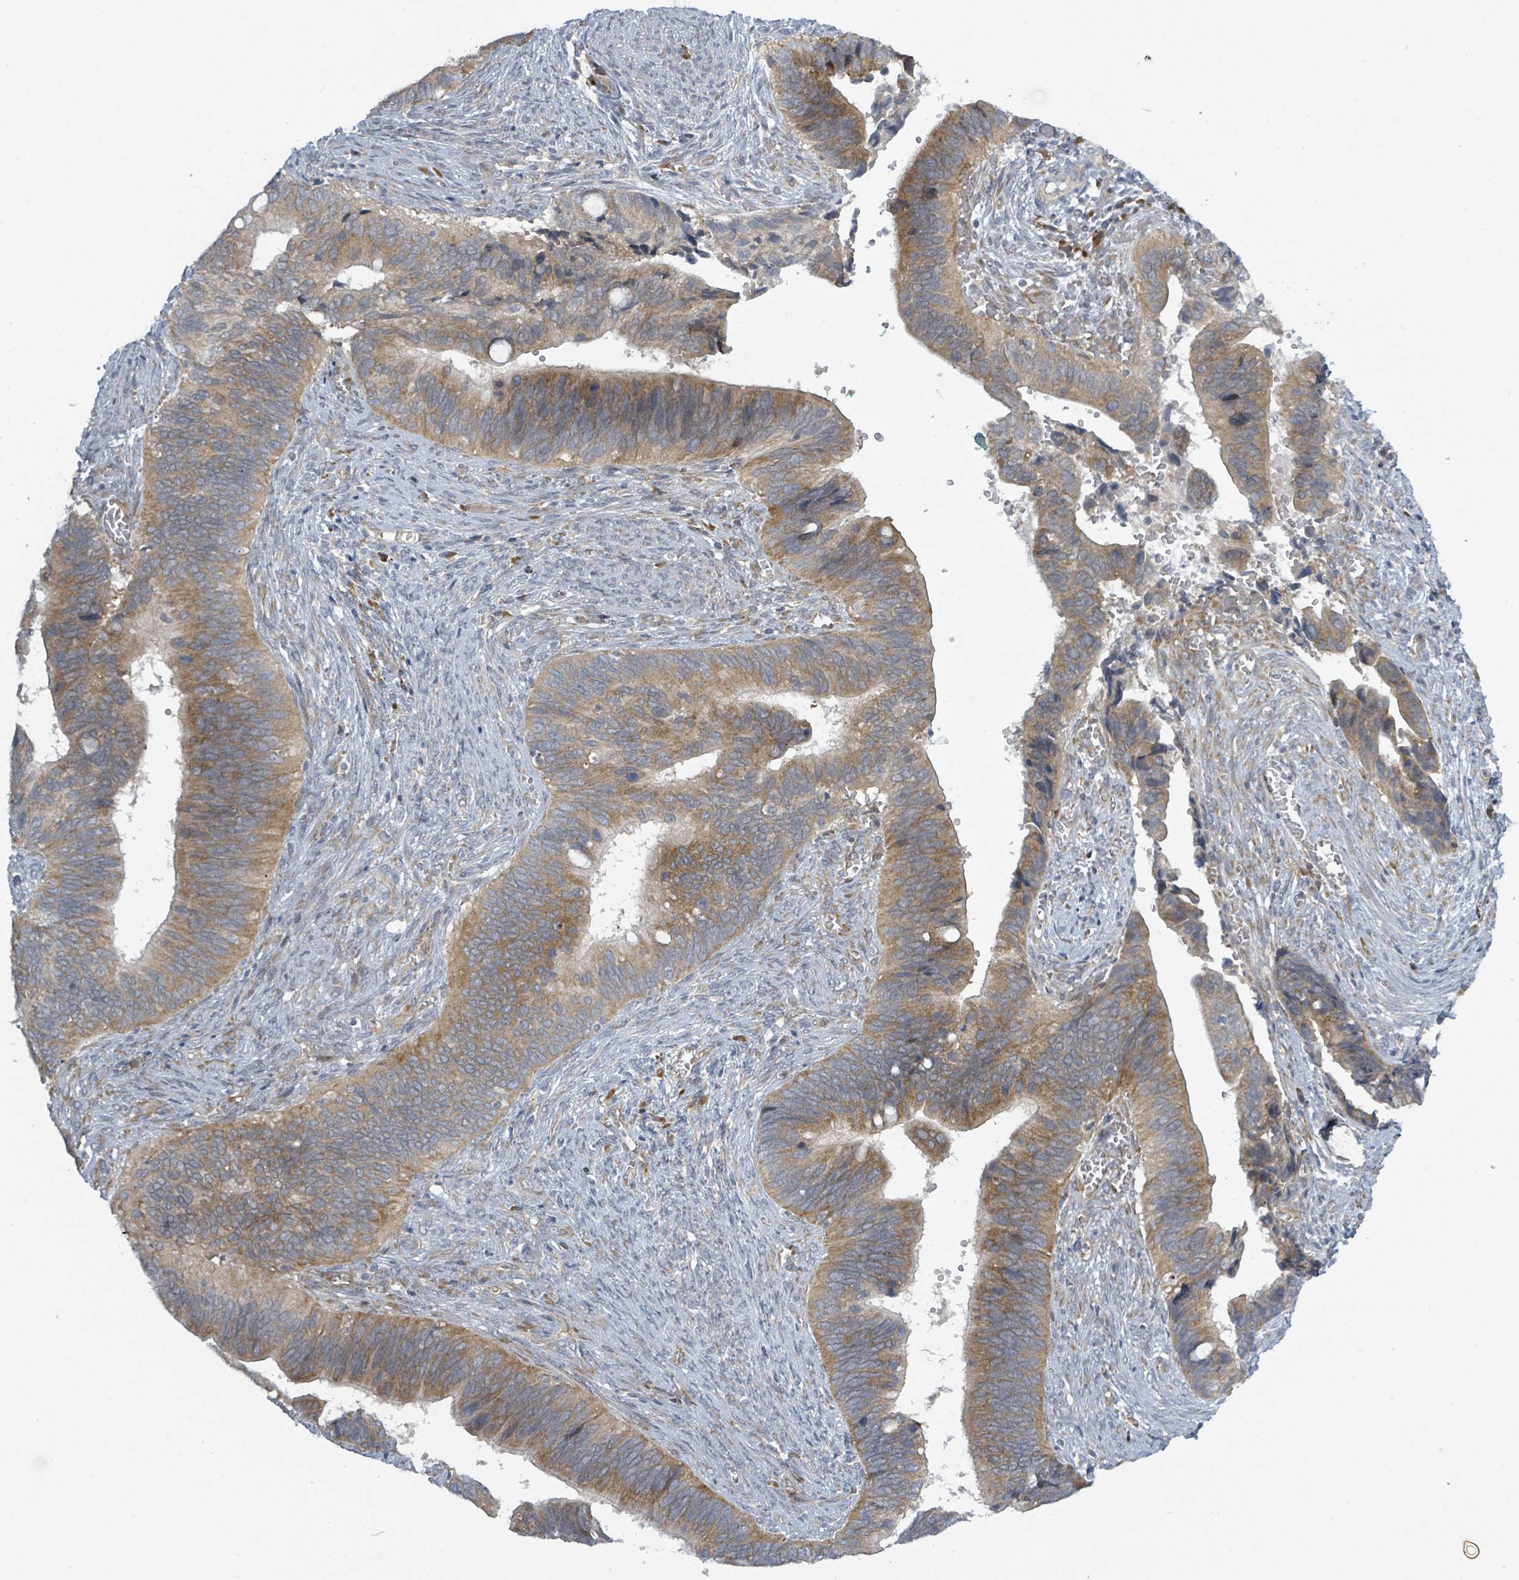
{"staining": {"intensity": "moderate", "quantity": ">75%", "location": "cytoplasmic/membranous"}, "tissue": "cervical cancer", "cell_type": "Tumor cells", "image_type": "cancer", "snomed": [{"axis": "morphology", "description": "Adenocarcinoma, NOS"}, {"axis": "topography", "description": "Cervix"}], "caption": "Brown immunohistochemical staining in human cervical adenocarcinoma reveals moderate cytoplasmic/membranous positivity in approximately >75% of tumor cells.", "gene": "RPL32", "patient": {"sex": "female", "age": 42}}